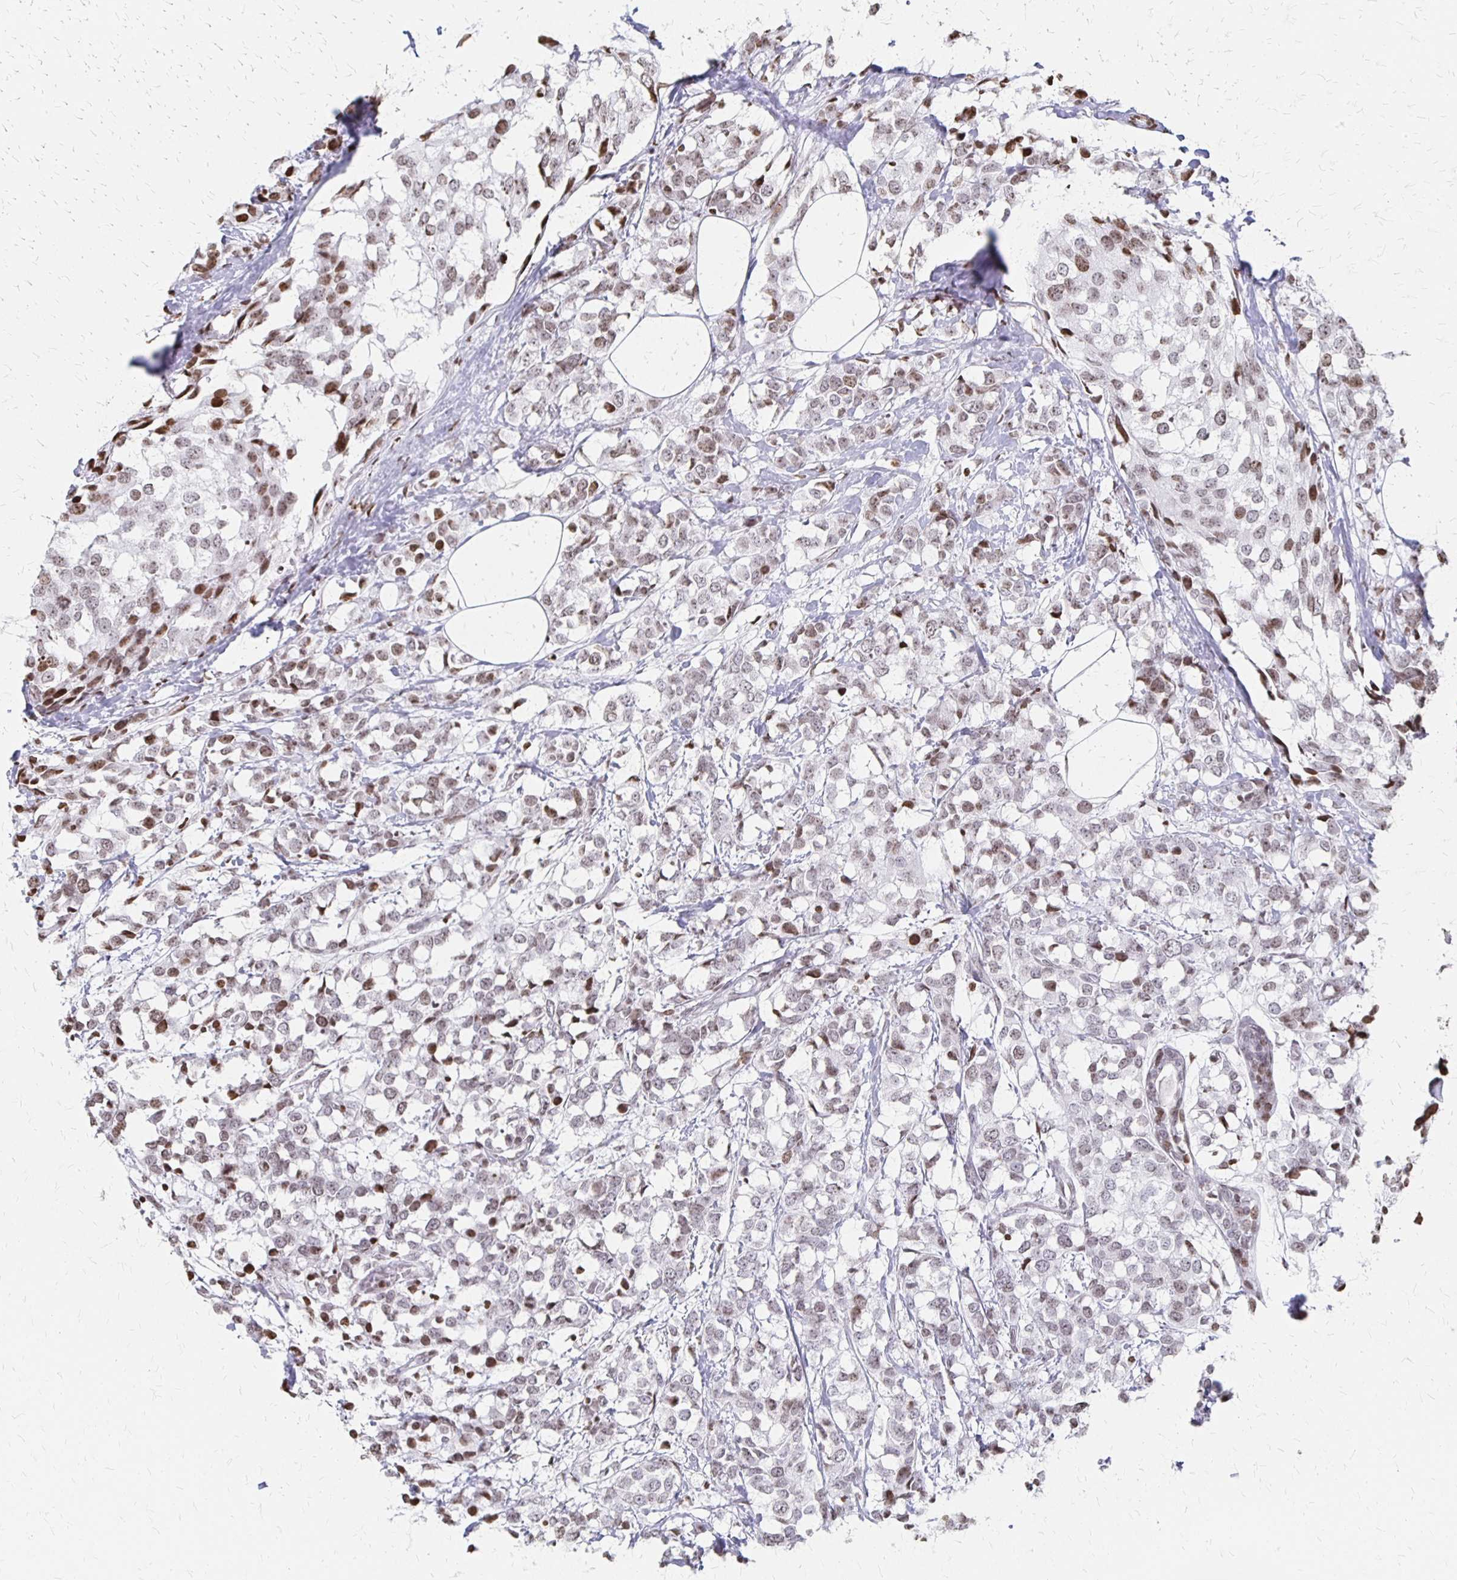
{"staining": {"intensity": "weak", "quantity": "25%-75%", "location": "nuclear"}, "tissue": "breast cancer", "cell_type": "Tumor cells", "image_type": "cancer", "snomed": [{"axis": "morphology", "description": "Lobular carcinoma"}, {"axis": "topography", "description": "Breast"}], "caption": "Weak nuclear expression is appreciated in about 25%-75% of tumor cells in breast lobular carcinoma. The staining was performed using DAB (3,3'-diaminobenzidine) to visualize the protein expression in brown, while the nuclei were stained in blue with hematoxylin (Magnification: 20x).", "gene": "ZNF280C", "patient": {"sex": "female", "age": 59}}